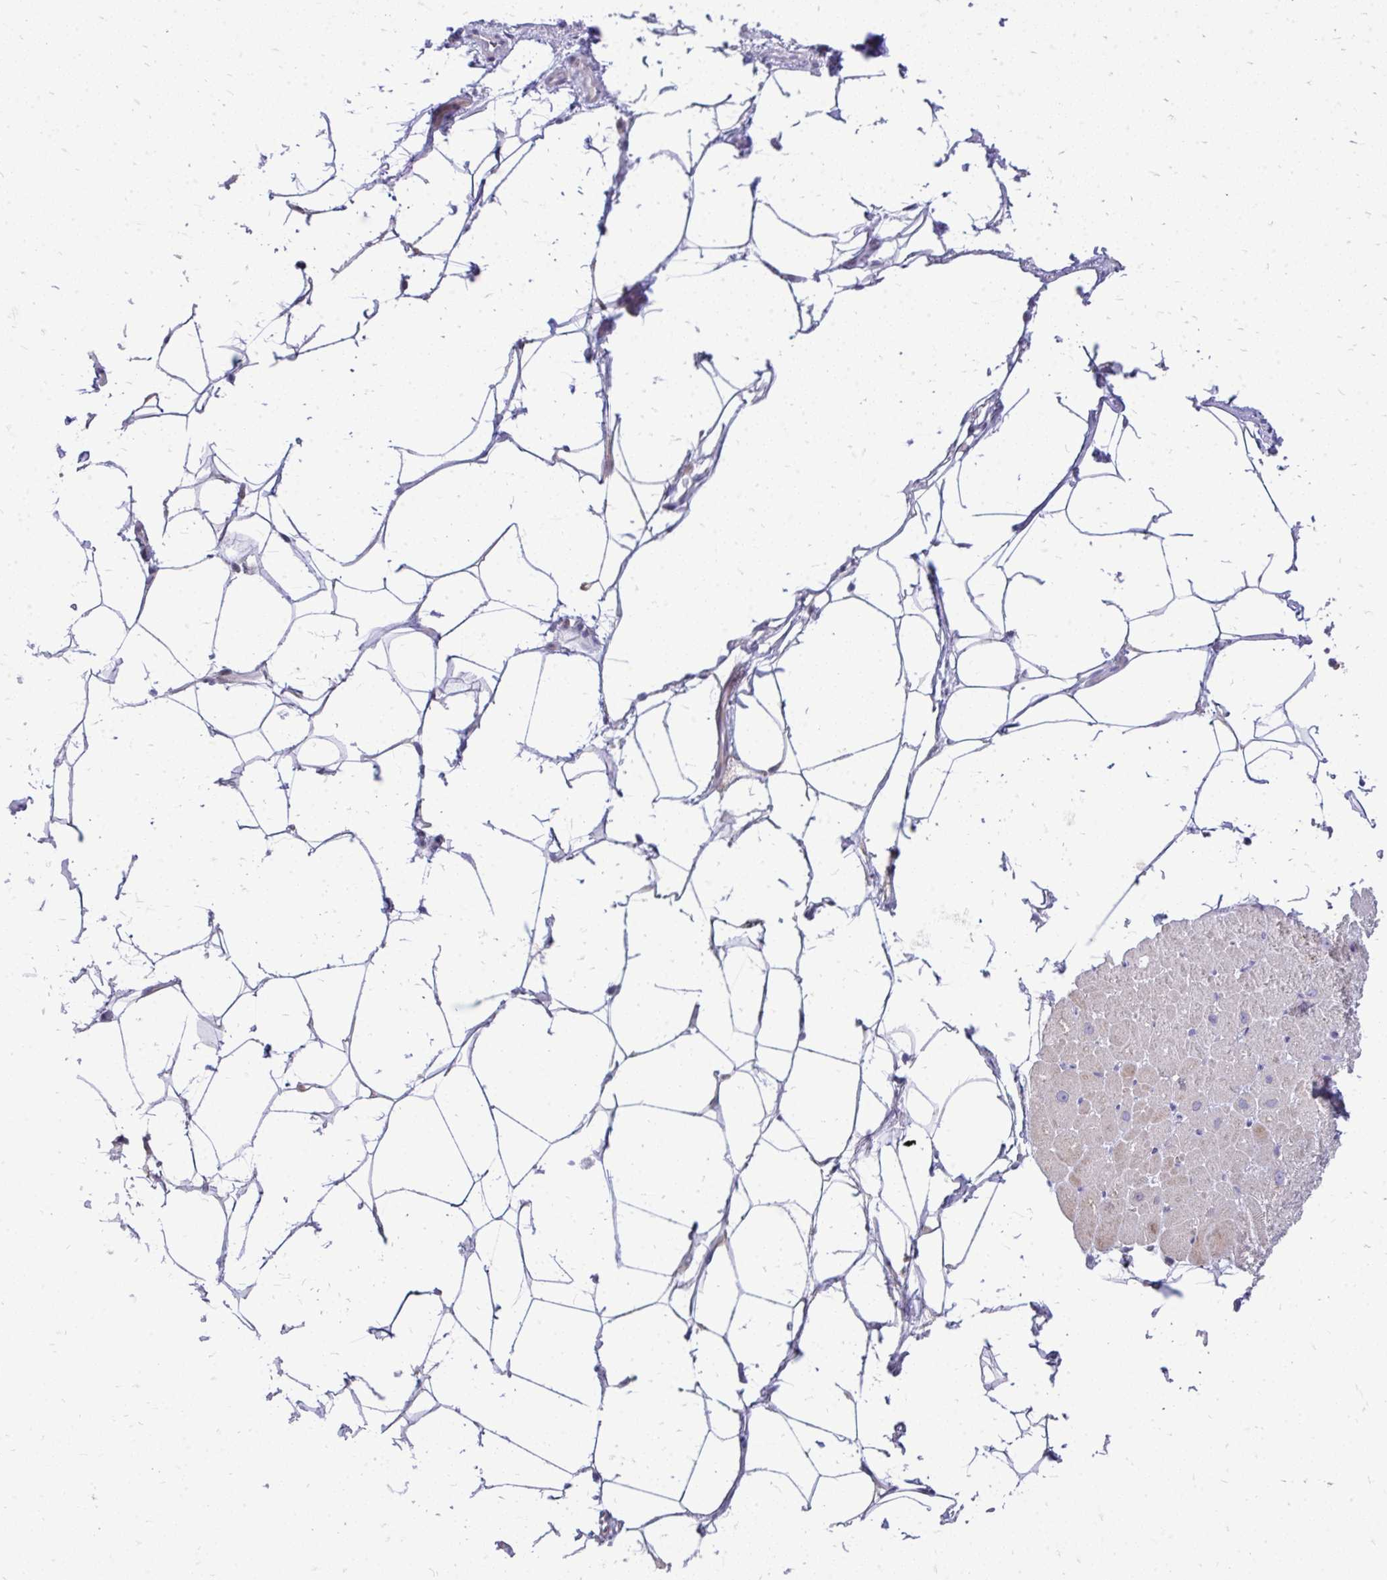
{"staining": {"intensity": "weak", "quantity": "25%-75%", "location": "cytoplasmic/membranous"}, "tissue": "heart muscle", "cell_type": "Cardiomyocytes", "image_type": "normal", "snomed": [{"axis": "morphology", "description": "Normal tissue, NOS"}, {"axis": "topography", "description": "Heart"}], "caption": "An immunohistochemistry (IHC) histopathology image of normal tissue is shown. Protein staining in brown highlights weak cytoplasmic/membranous positivity in heart muscle within cardiomyocytes.", "gene": "OR8D1", "patient": {"sex": "male", "age": 62}}